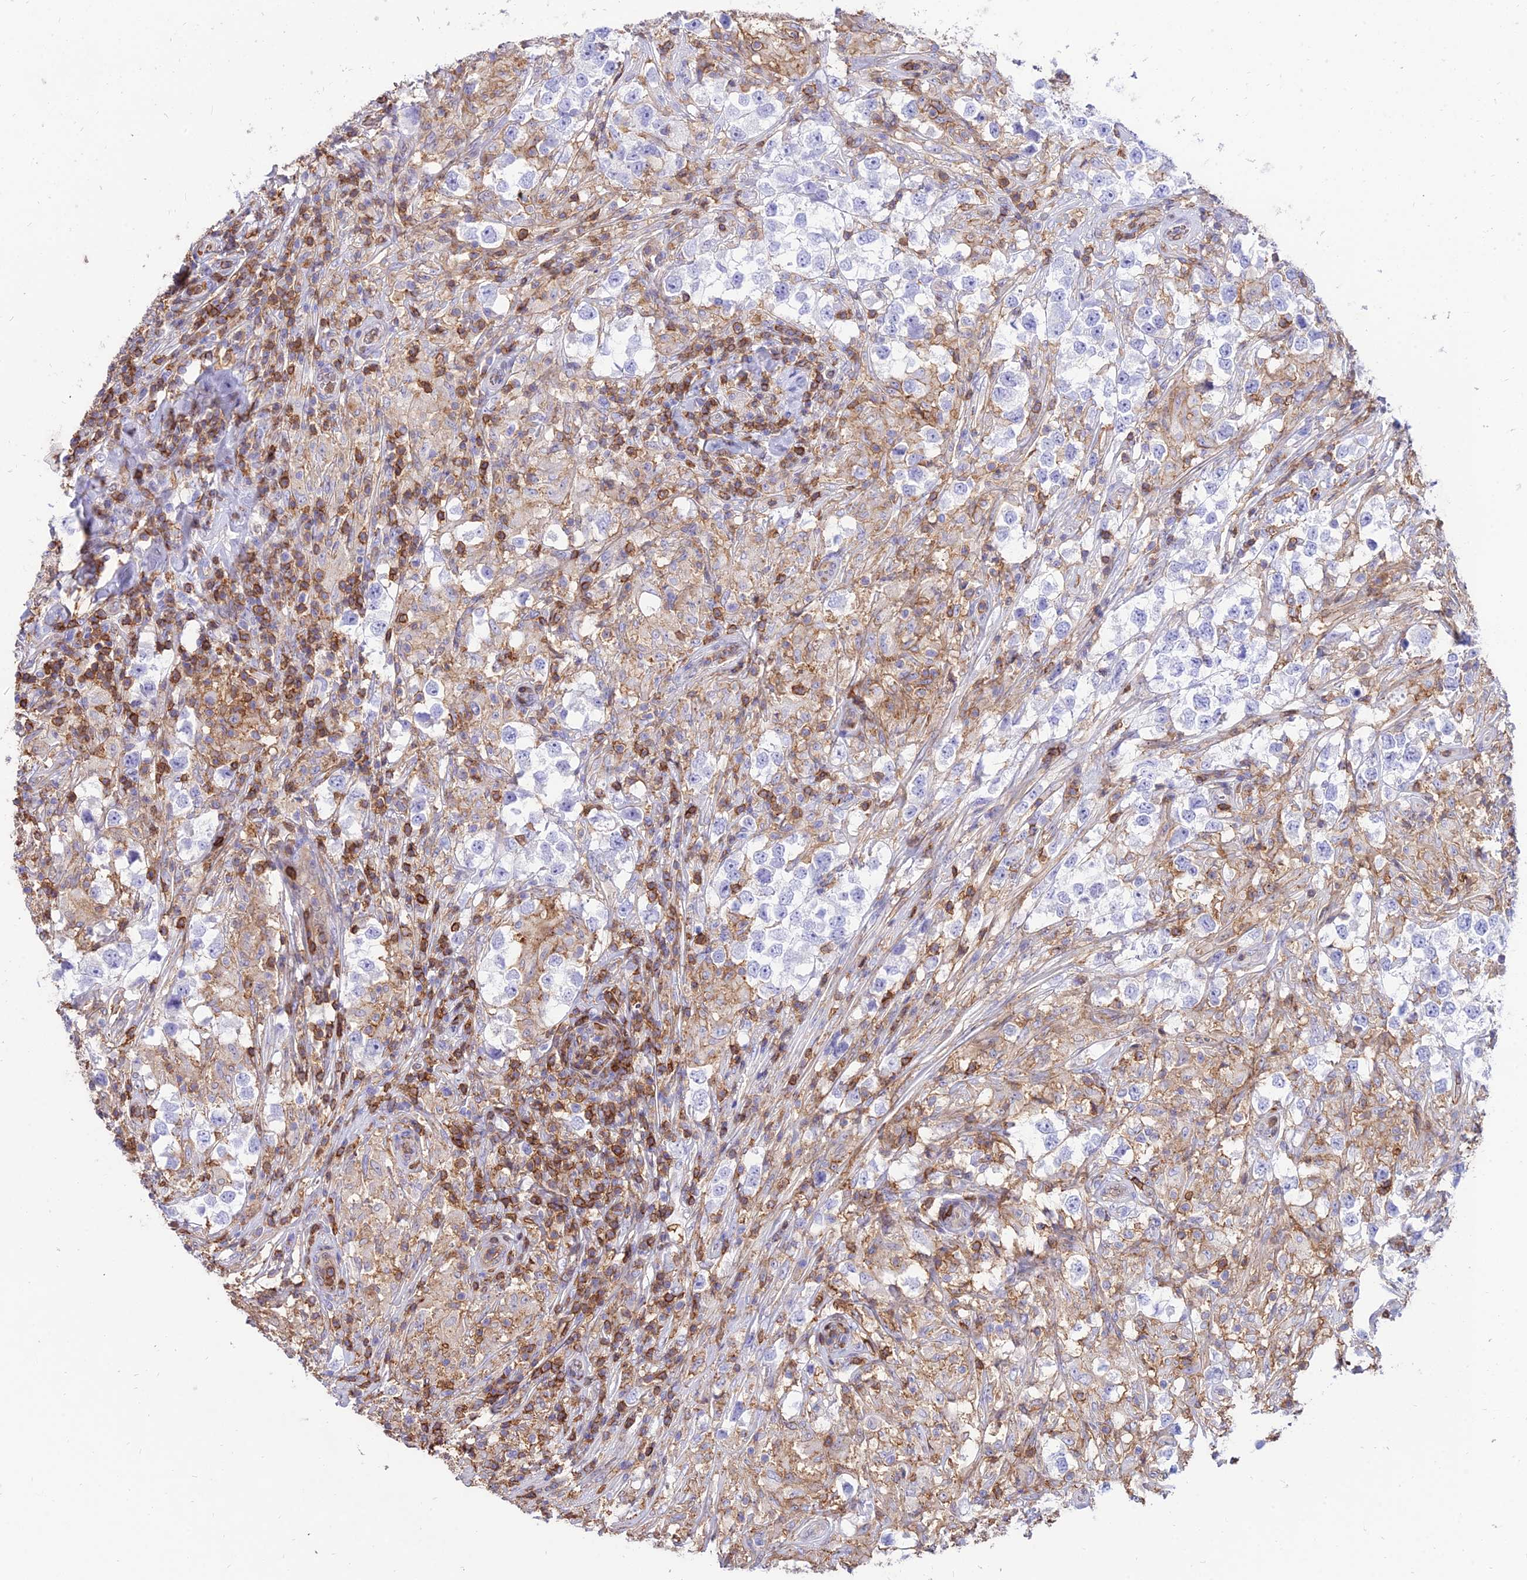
{"staining": {"intensity": "negative", "quantity": "none", "location": "none"}, "tissue": "testis cancer", "cell_type": "Tumor cells", "image_type": "cancer", "snomed": [{"axis": "morphology", "description": "Seminoma, NOS"}, {"axis": "topography", "description": "Testis"}], "caption": "Immunohistochemistry (IHC) micrograph of neoplastic tissue: human testis seminoma stained with DAB (3,3'-diaminobenzidine) displays no significant protein staining in tumor cells.", "gene": "SREK1IP1", "patient": {"sex": "male", "age": 46}}